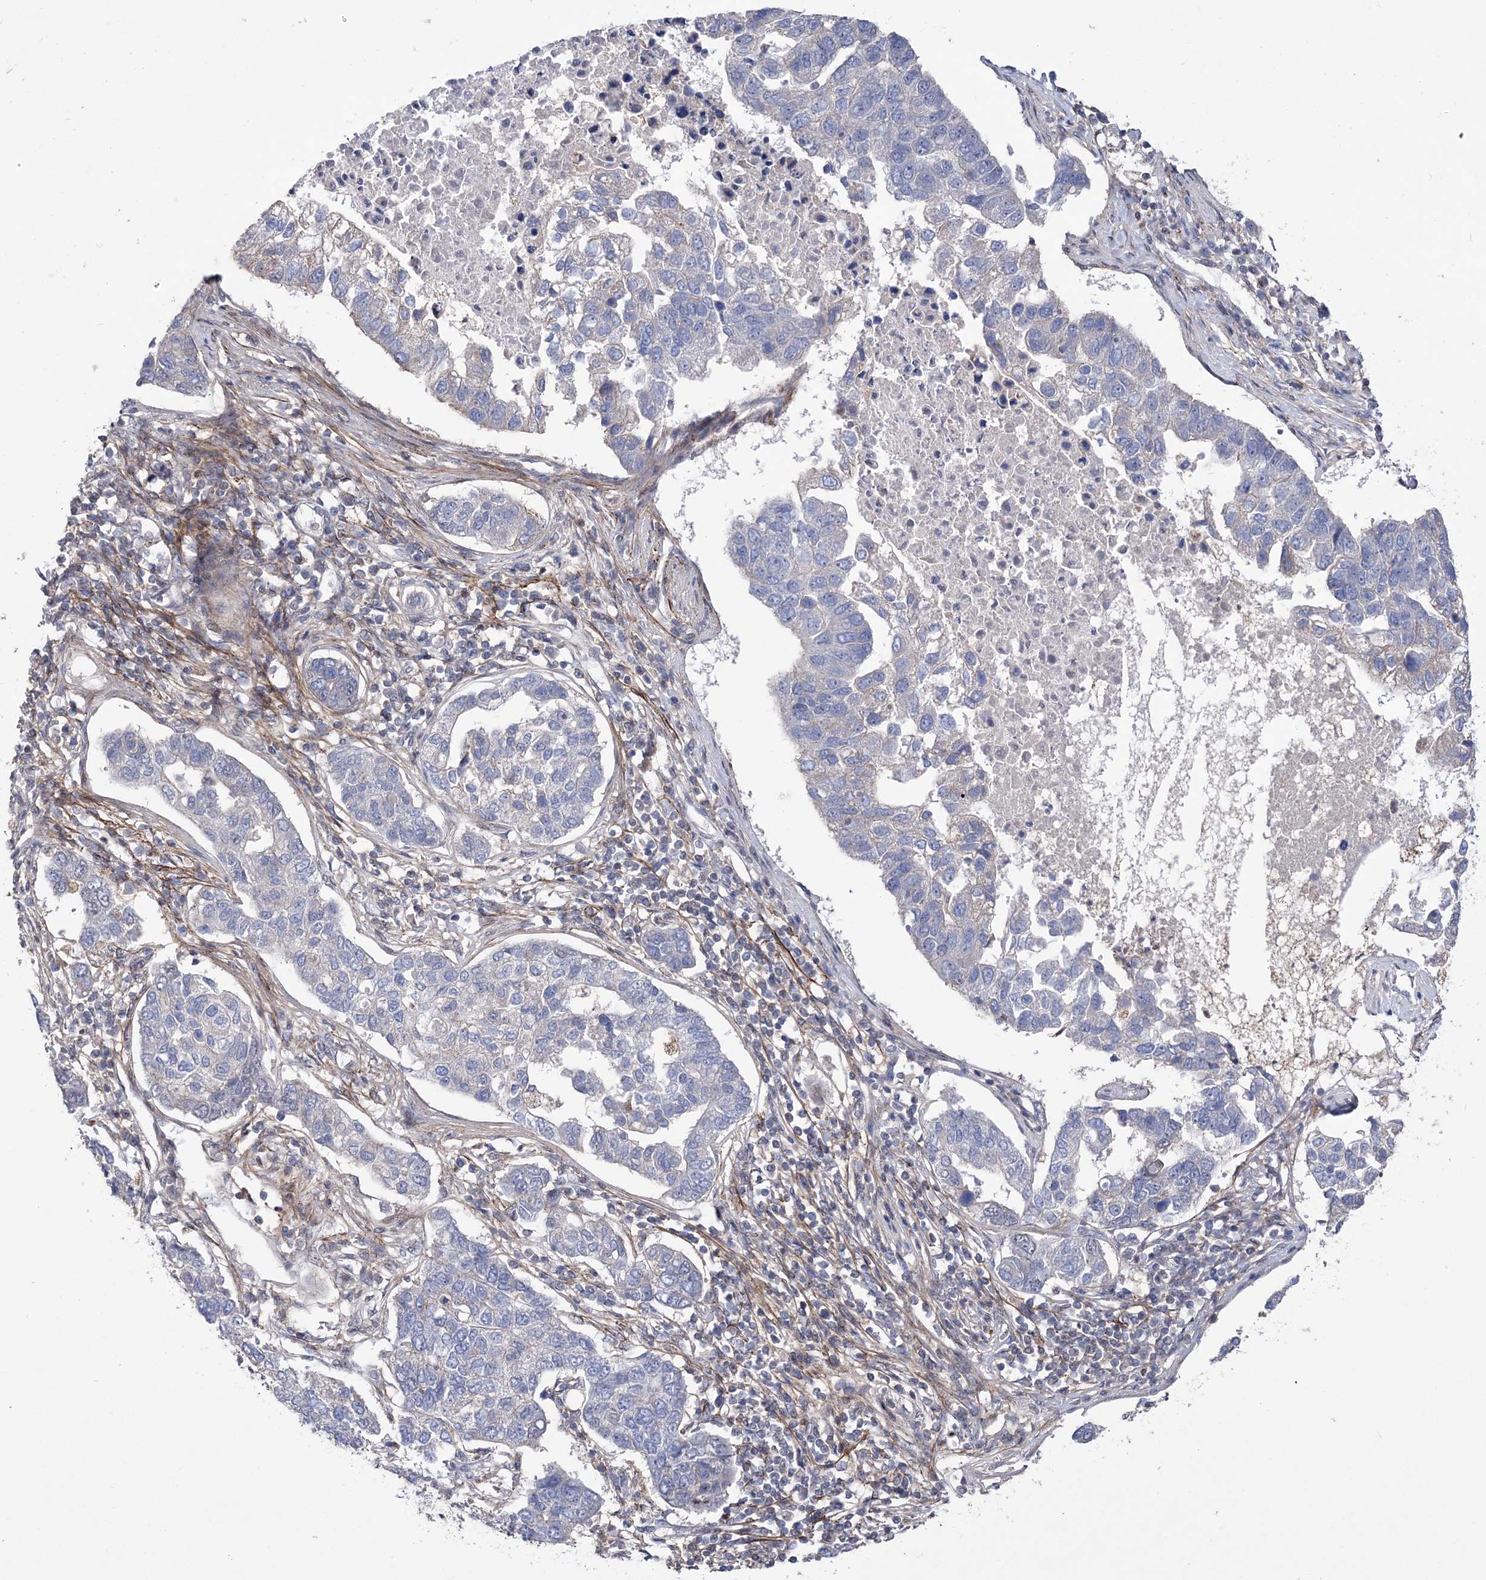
{"staining": {"intensity": "negative", "quantity": "none", "location": "none"}, "tissue": "pancreatic cancer", "cell_type": "Tumor cells", "image_type": "cancer", "snomed": [{"axis": "morphology", "description": "Adenocarcinoma, NOS"}, {"axis": "topography", "description": "Pancreas"}], "caption": "Photomicrograph shows no significant protein staining in tumor cells of adenocarcinoma (pancreatic).", "gene": "BOD1L1", "patient": {"sex": "female", "age": 61}}